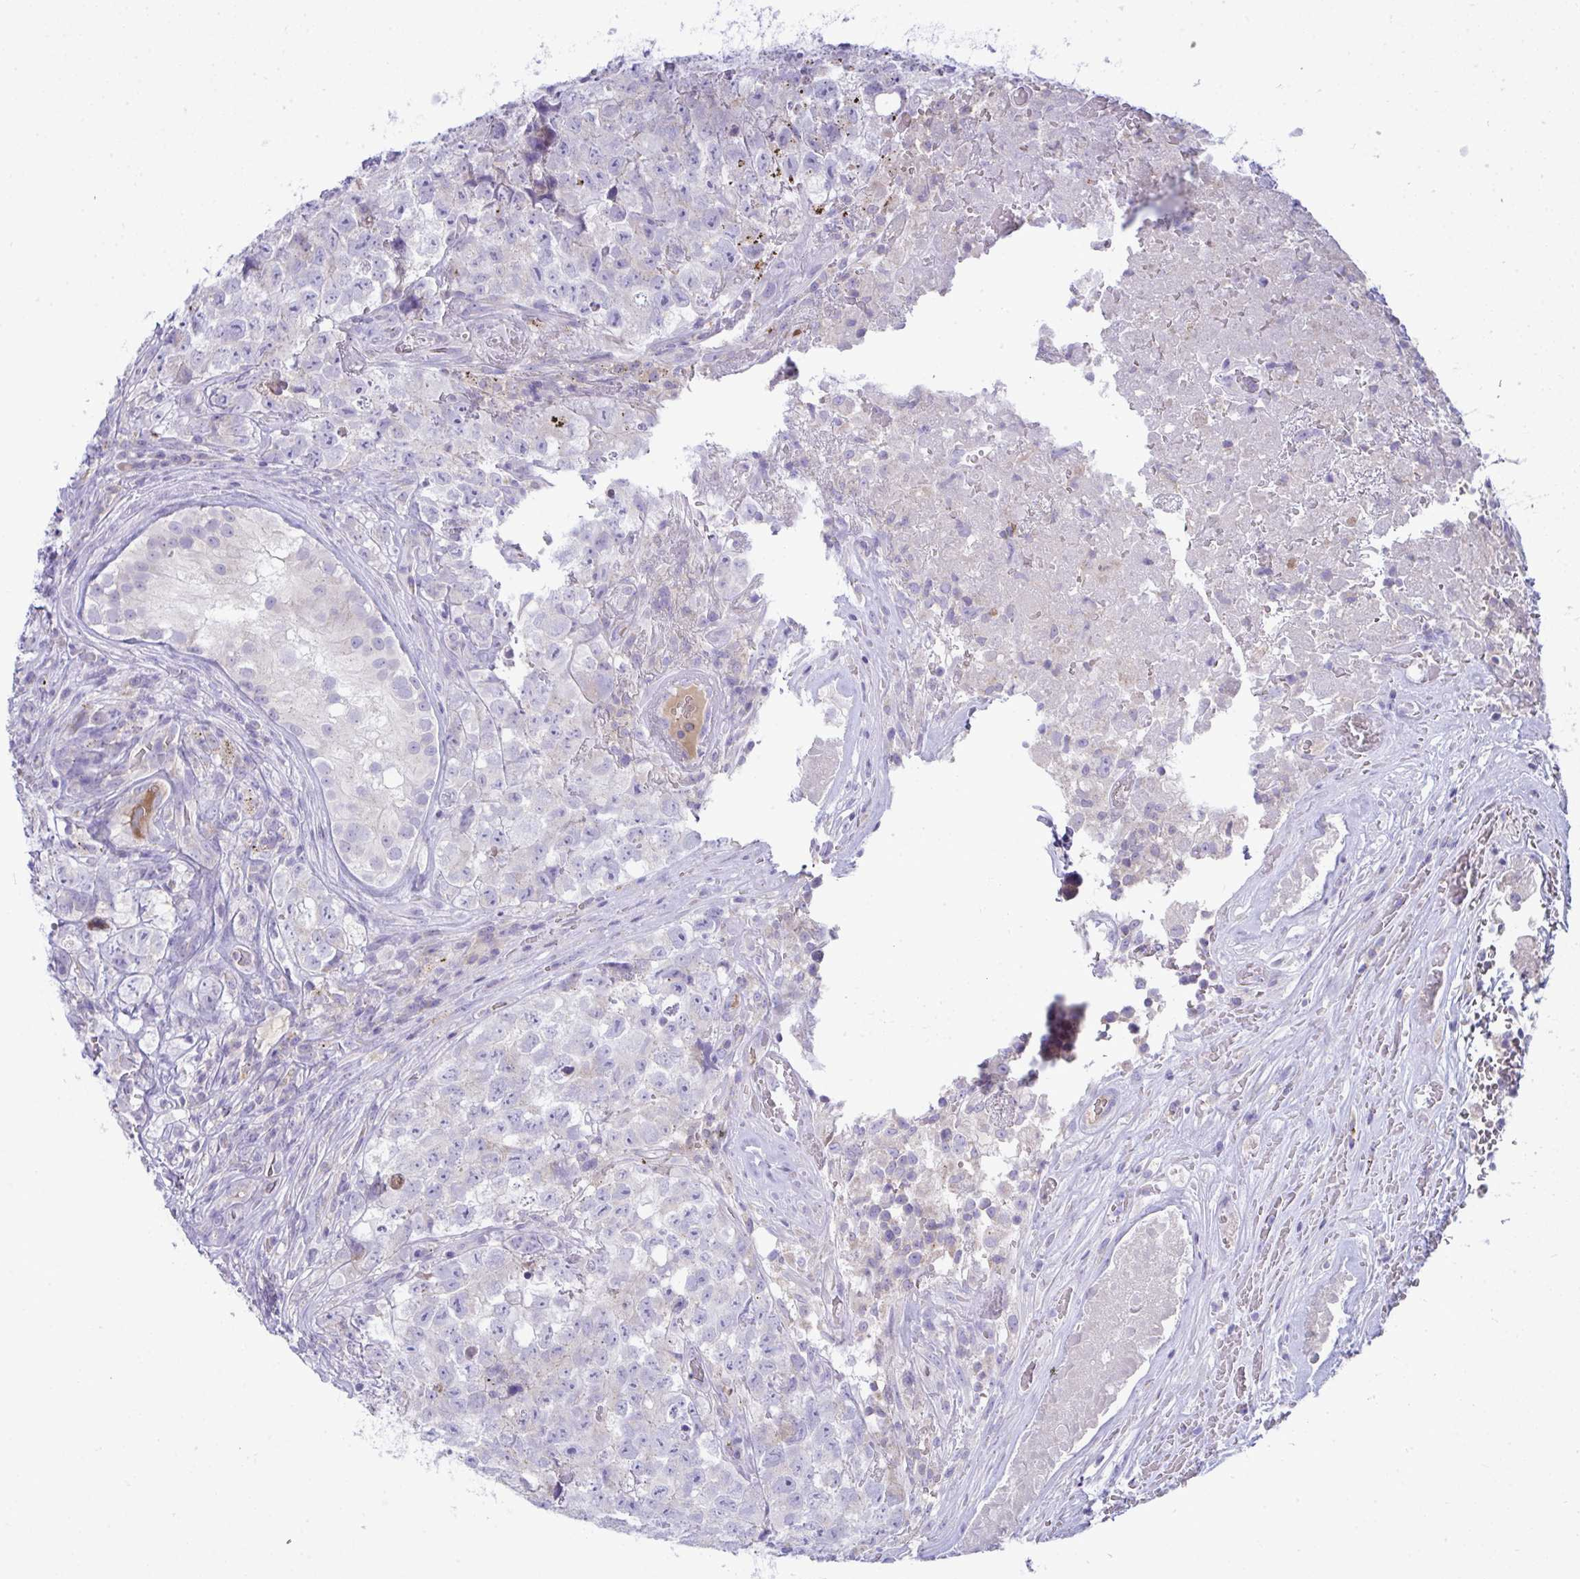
{"staining": {"intensity": "negative", "quantity": "none", "location": "none"}, "tissue": "testis cancer", "cell_type": "Tumor cells", "image_type": "cancer", "snomed": [{"axis": "morphology", "description": "Carcinoma, Embryonal, NOS"}, {"axis": "topography", "description": "Testis"}], "caption": "Tumor cells show no significant expression in testis embryonal carcinoma.", "gene": "PLA2G12B", "patient": {"sex": "male", "age": 18}}